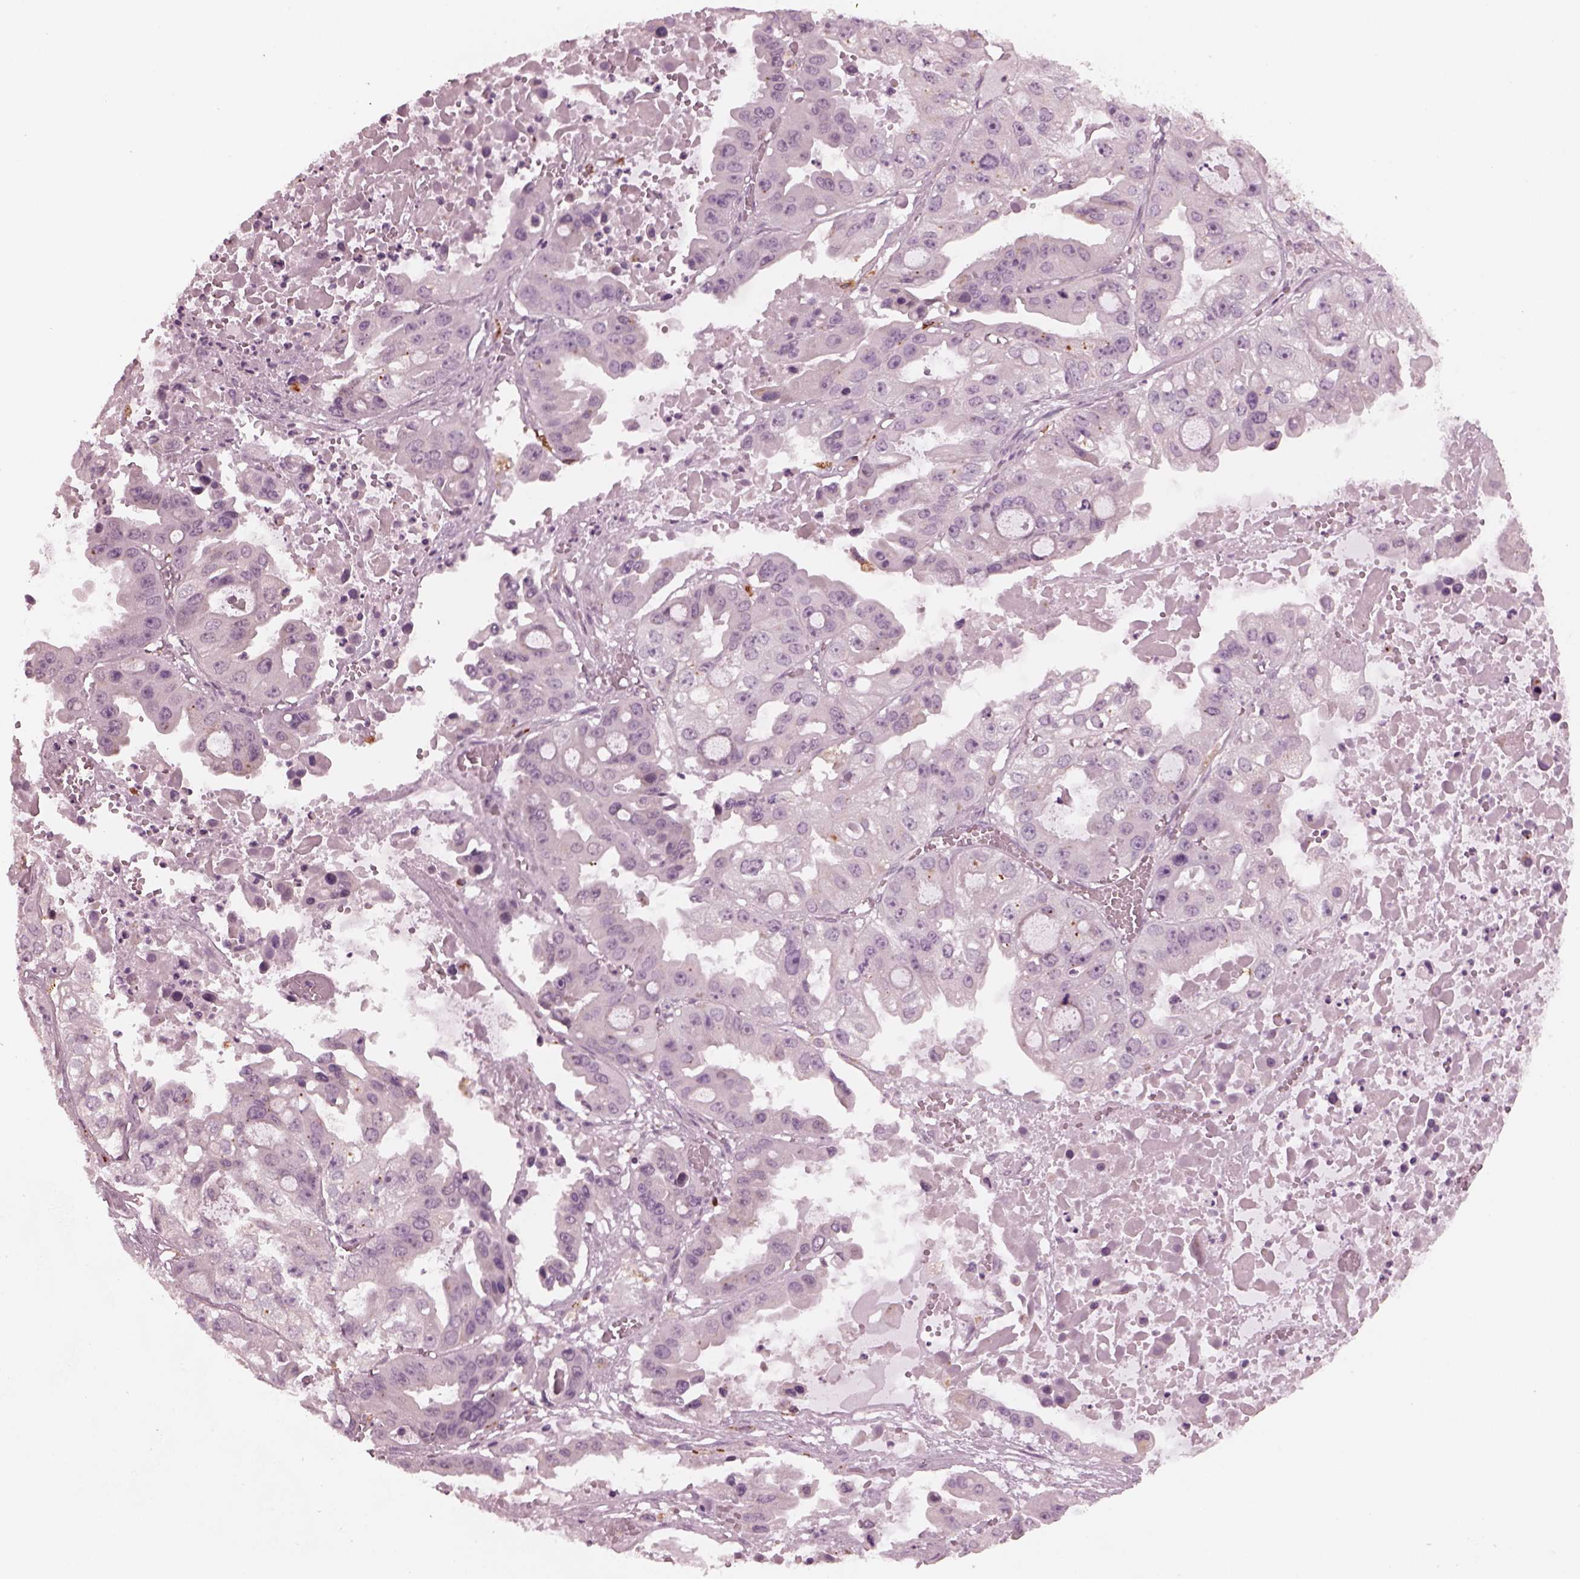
{"staining": {"intensity": "negative", "quantity": "none", "location": "none"}, "tissue": "ovarian cancer", "cell_type": "Tumor cells", "image_type": "cancer", "snomed": [{"axis": "morphology", "description": "Cystadenocarcinoma, serous, NOS"}, {"axis": "topography", "description": "Ovary"}], "caption": "The photomicrograph reveals no significant staining in tumor cells of ovarian cancer. (Stains: DAB (3,3'-diaminobenzidine) immunohistochemistry (IHC) with hematoxylin counter stain, Microscopy: brightfield microscopy at high magnification).", "gene": "SLAMF8", "patient": {"sex": "female", "age": 56}}